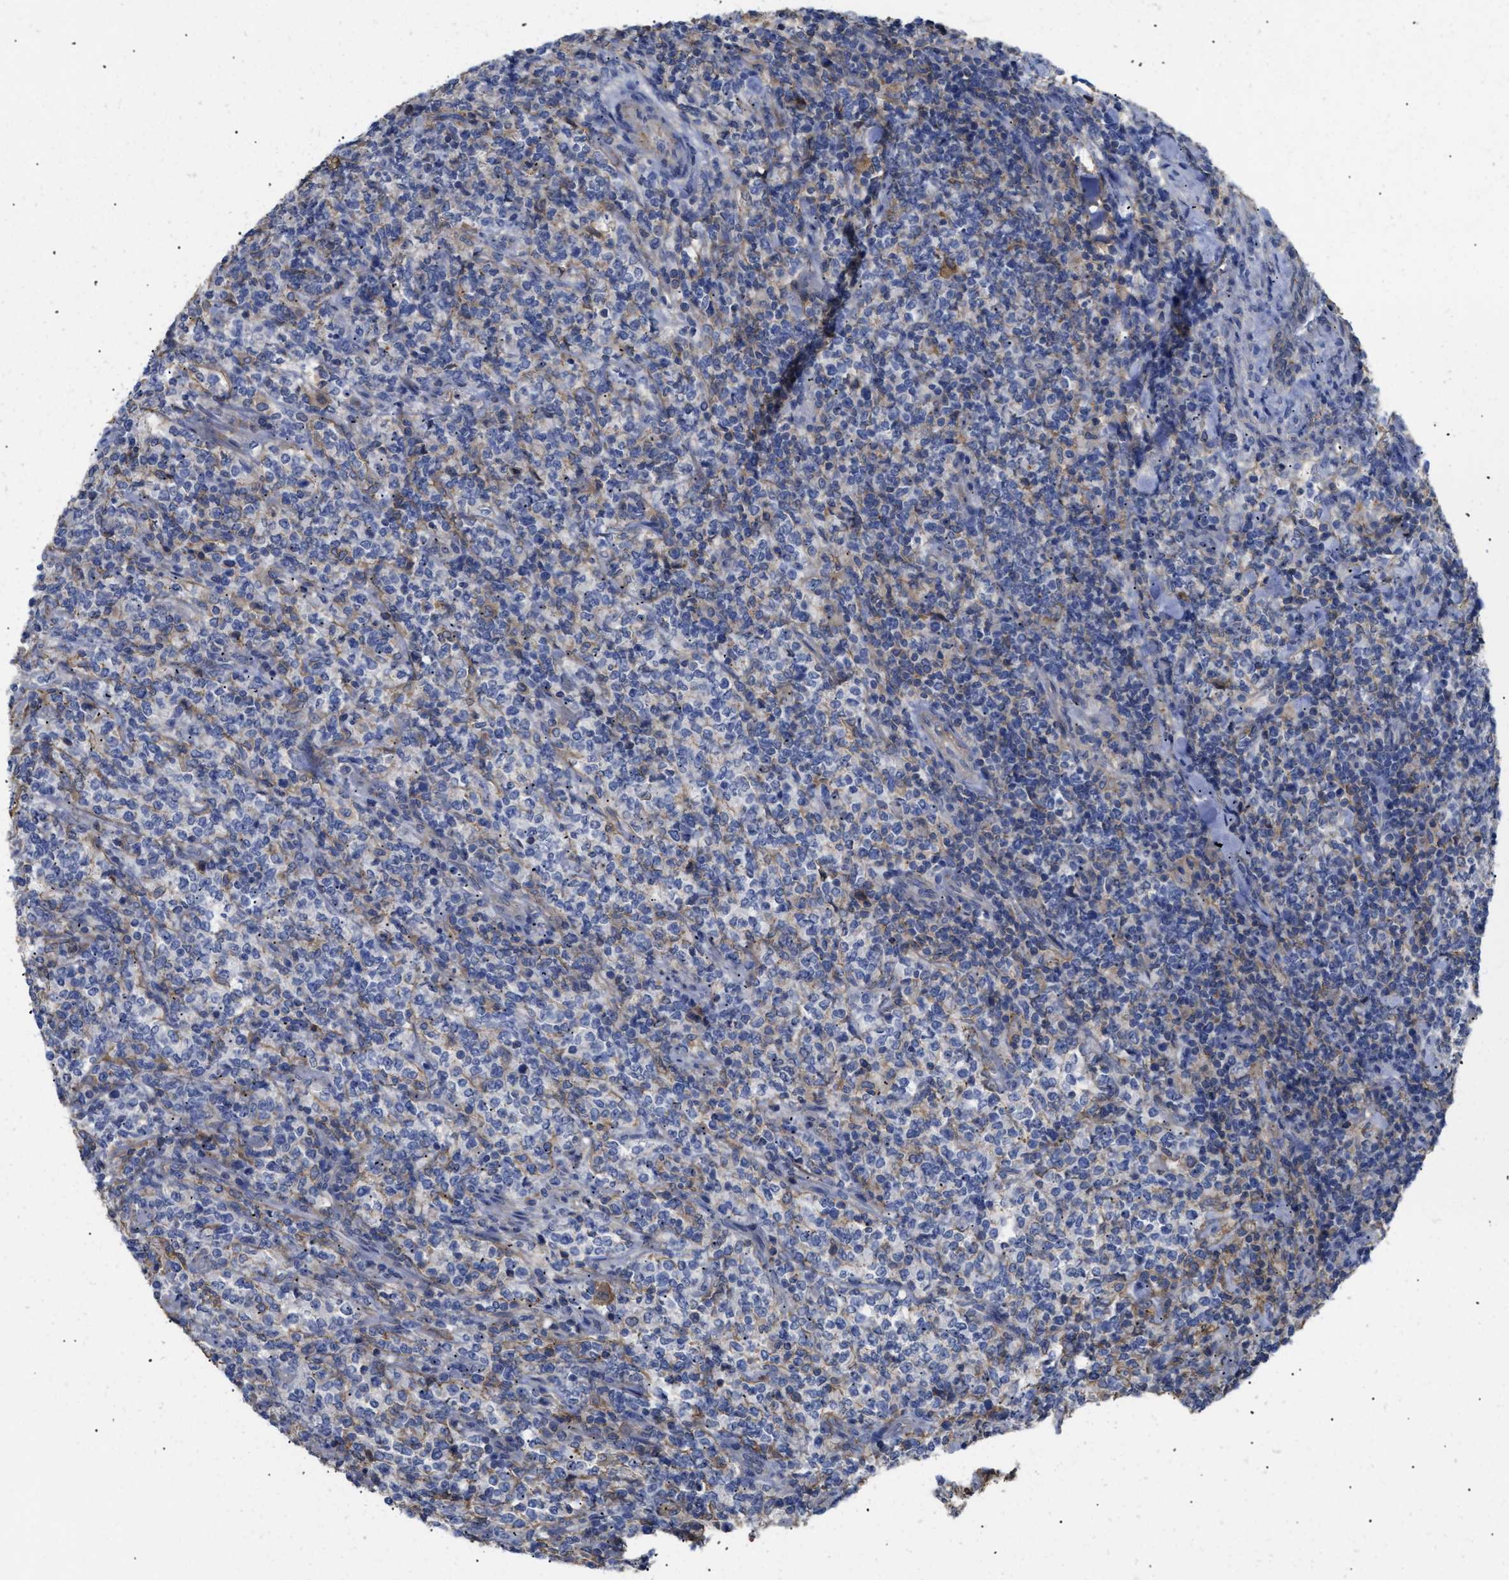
{"staining": {"intensity": "weak", "quantity": "<25%", "location": "cytoplasmic/membranous"}, "tissue": "lymphoma", "cell_type": "Tumor cells", "image_type": "cancer", "snomed": [{"axis": "morphology", "description": "Malignant lymphoma, non-Hodgkin's type, High grade"}, {"axis": "topography", "description": "Soft tissue"}], "caption": "Tumor cells are negative for brown protein staining in malignant lymphoma, non-Hodgkin's type (high-grade).", "gene": "ANXA4", "patient": {"sex": "male", "age": 18}}